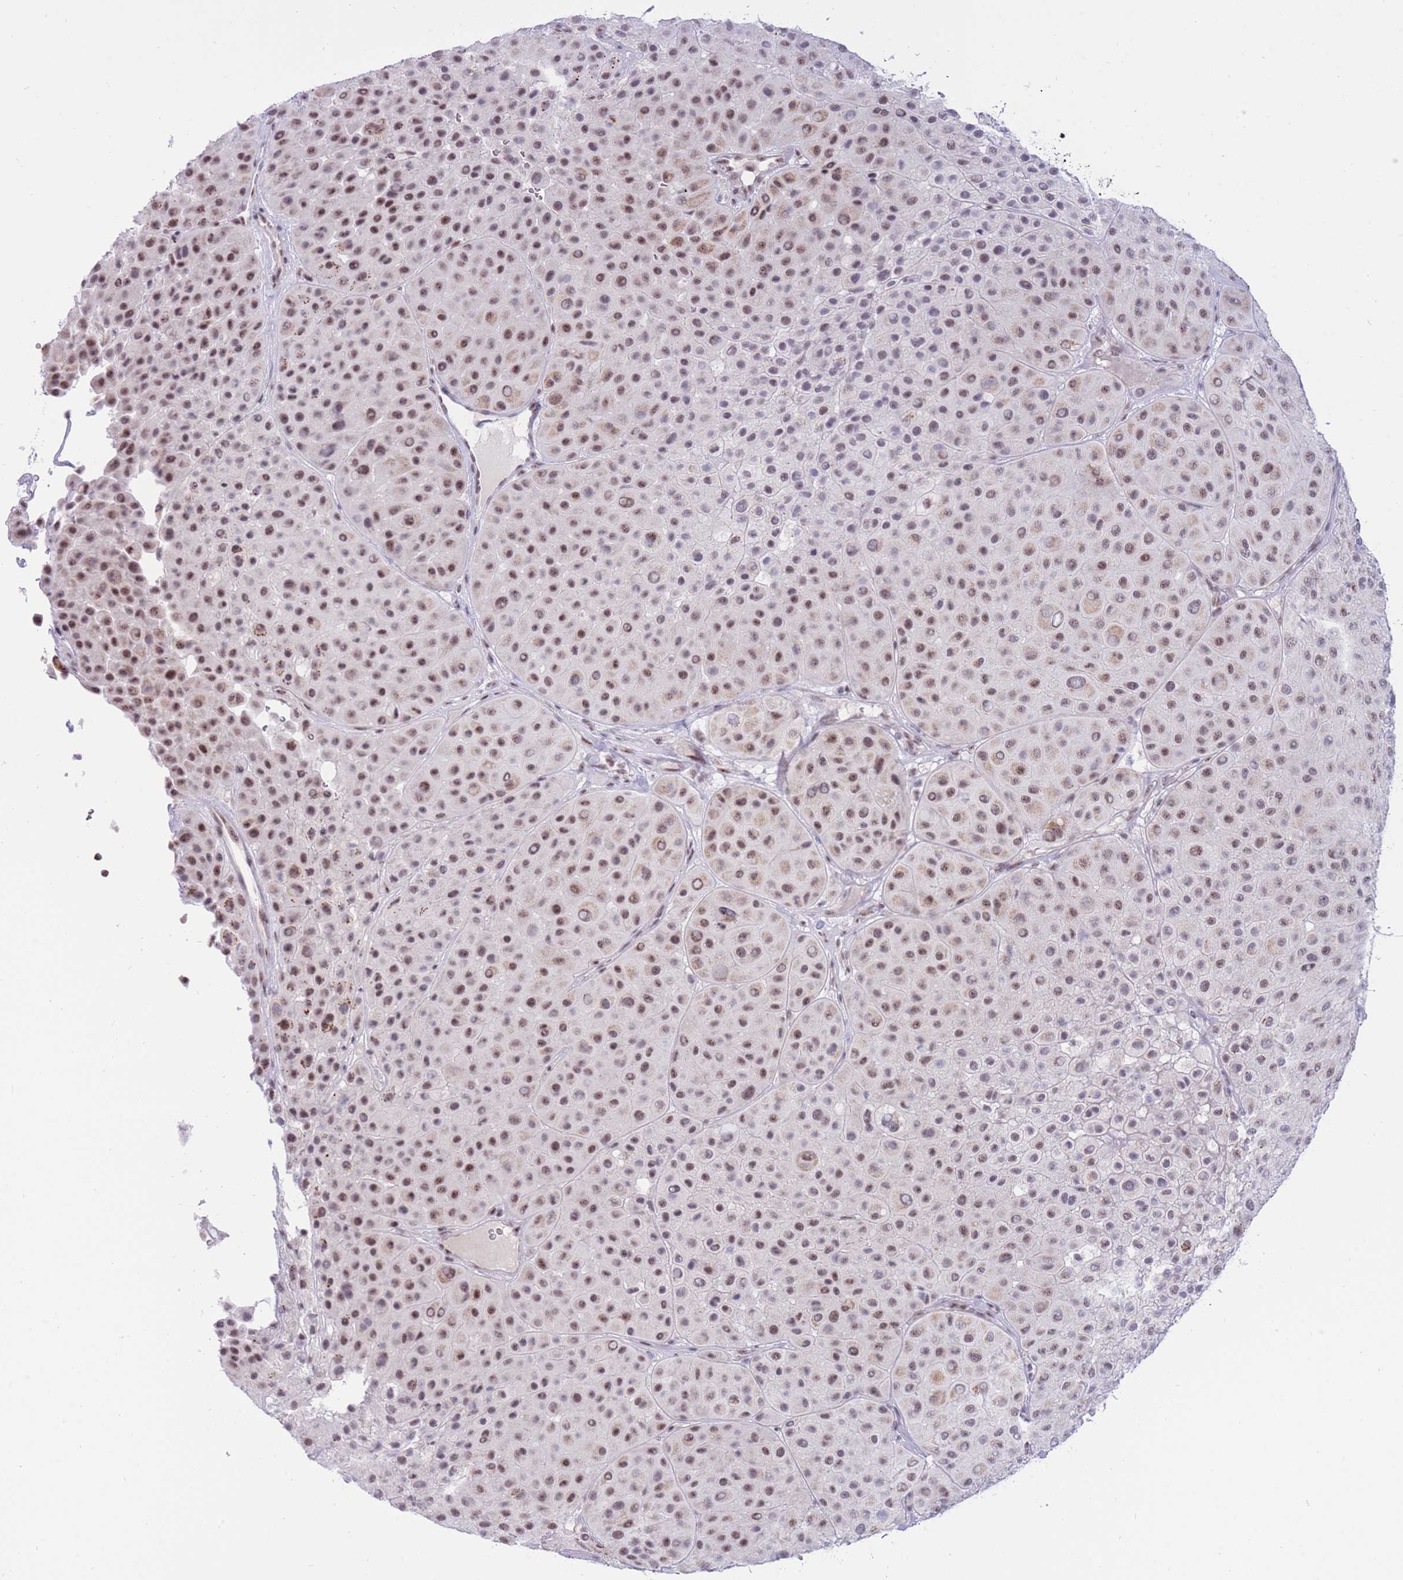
{"staining": {"intensity": "moderate", "quantity": "25%-75%", "location": "nuclear"}, "tissue": "melanoma", "cell_type": "Tumor cells", "image_type": "cancer", "snomed": [{"axis": "morphology", "description": "Malignant melanoma, Metastatic site"}, {"axis": "topography", "description": "Smooth muscle"}], "caption": "A photomicrograph of human melanoma stained for a protein exhibits moderate nuclear brown staining in tumor cells.", "gene": "CYP2B6", "patient": {"sex": "male", "age": 41}}